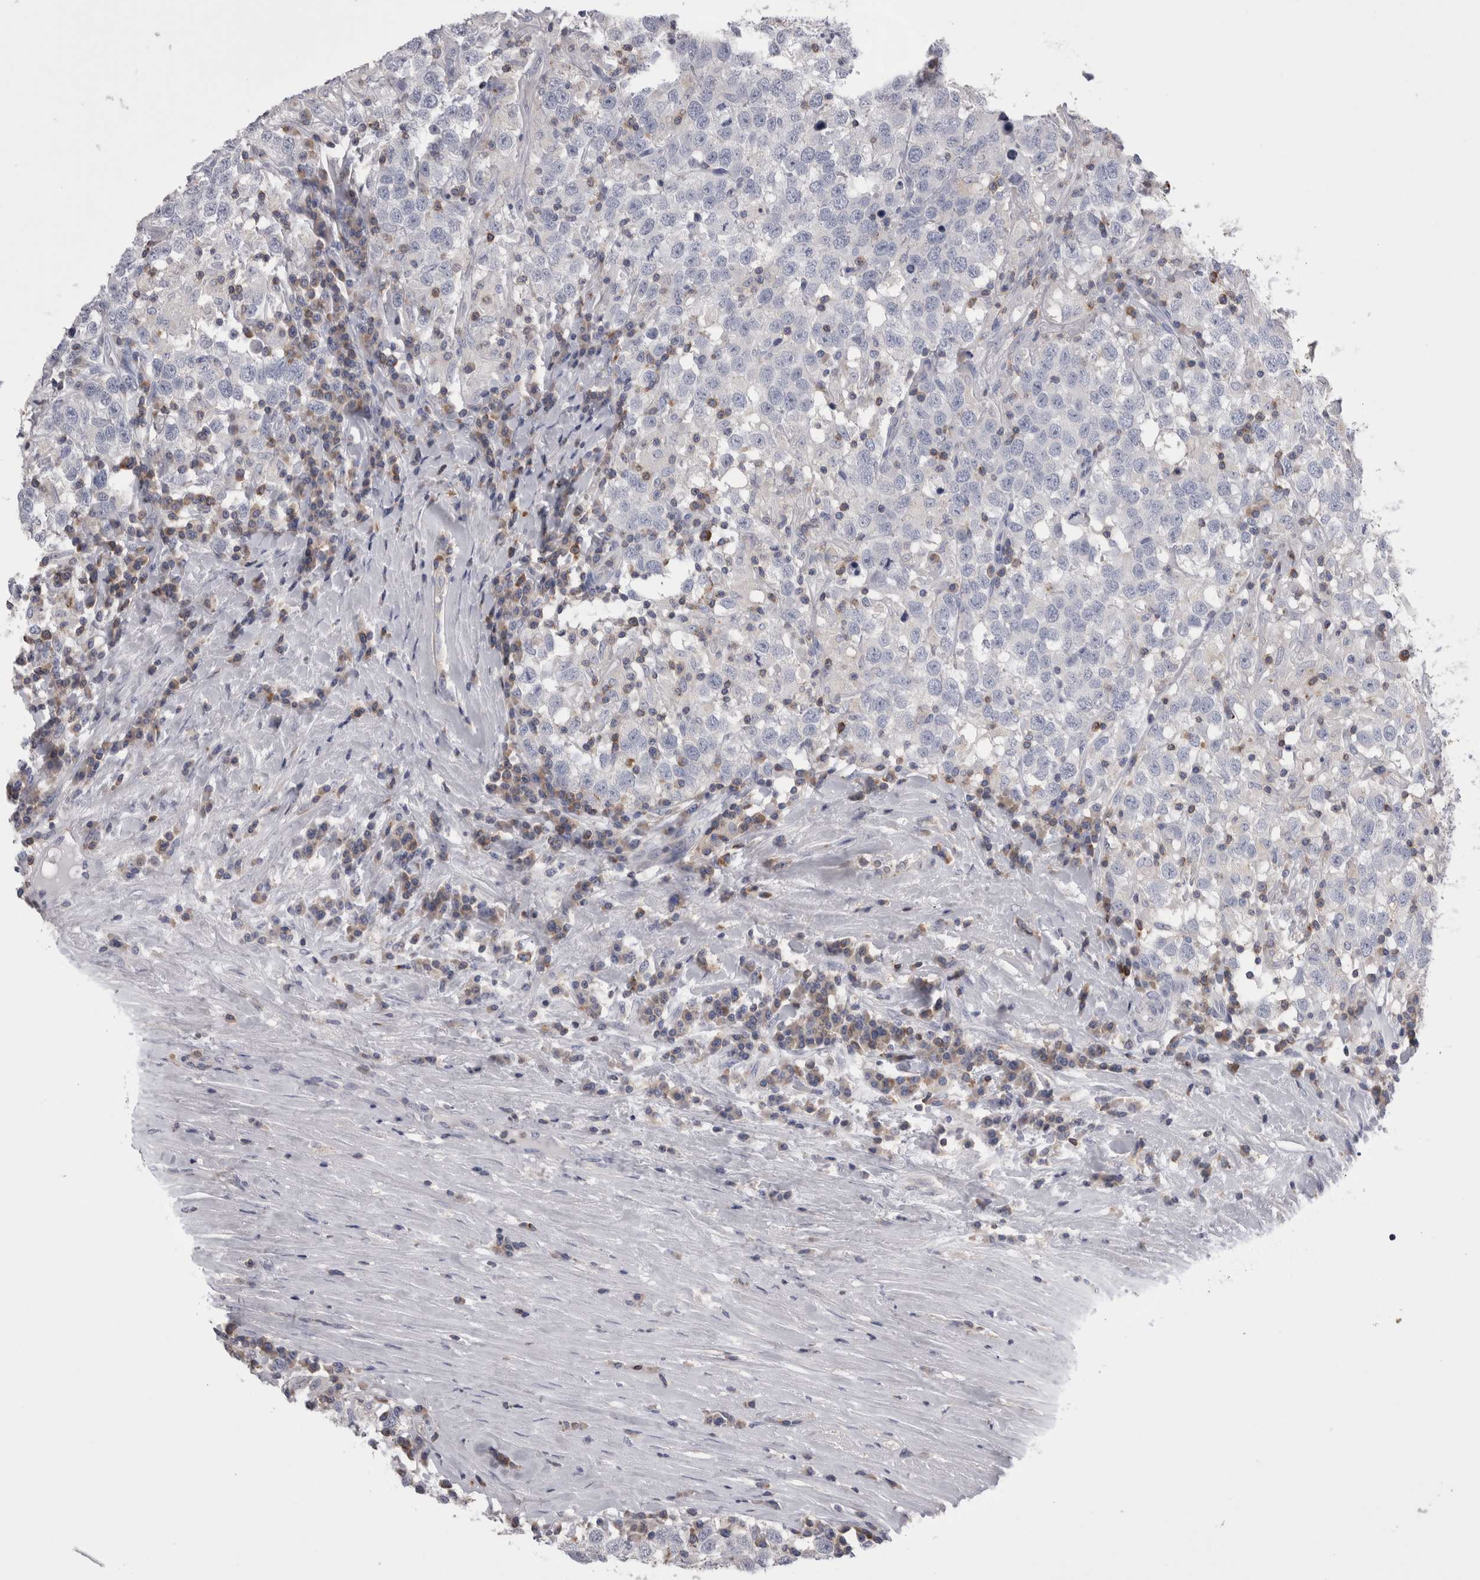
{"staining": {"intensity": "negative", "quantity": "none", "location": "none"}, "tissue": "testis cancer", "cell_type": "Tumor cells", "image_type": "cancer", "snomed": [{"axis": "morphology", "description": "Seminoma, NOS"}, {"axis": "topography", "description": "Testis"}], "caption": "DAB immunohistochemical staining of human testis seminoma exhibits no significant positivity in tumor cells. (DAB immunohistochemistry (IHC) visualized using brightfield microscopy, high magnification).", "gene": "DCTN6", "patient": {"sex": "male", "age": 41}}